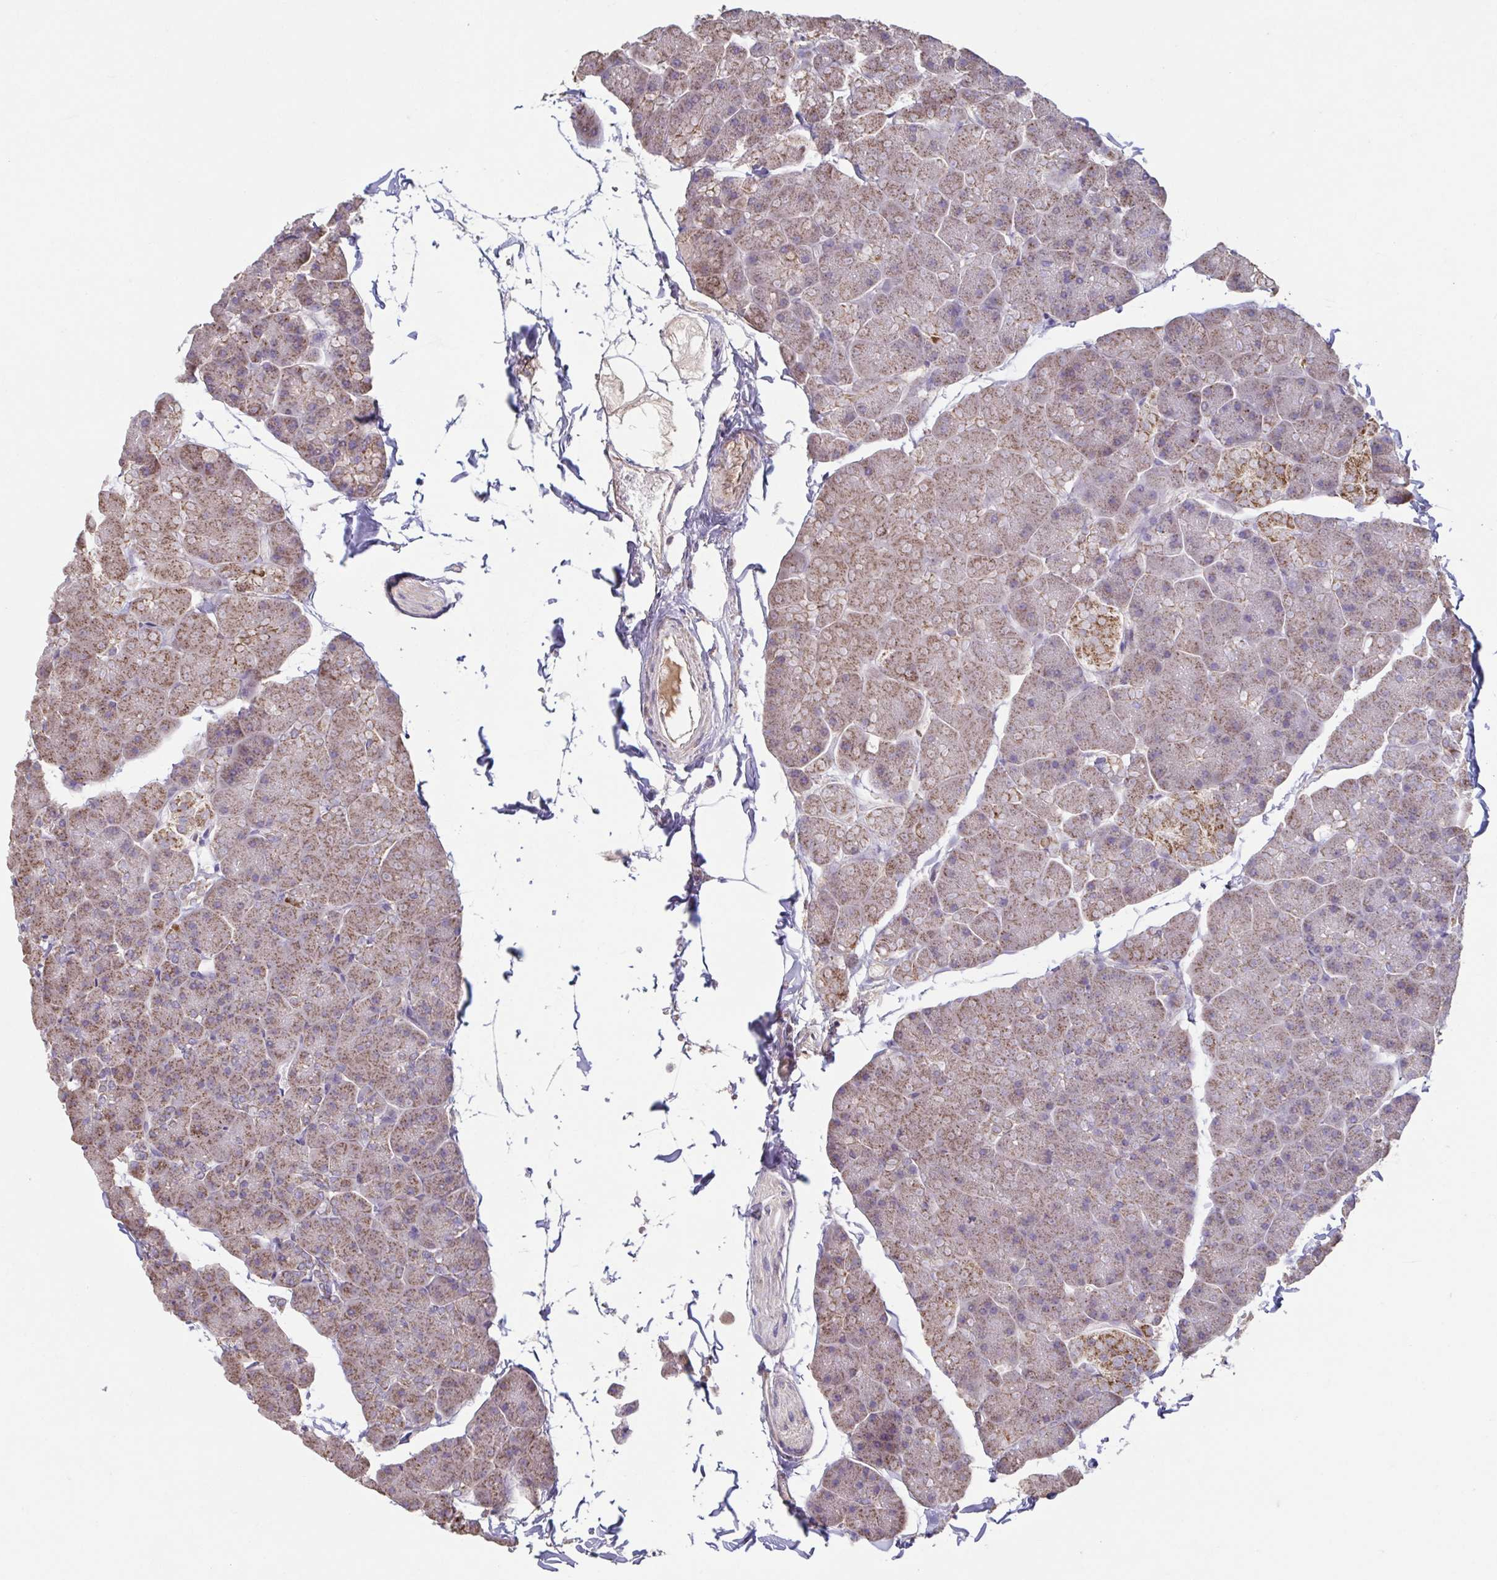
{"staining": {"intensity": "moderate", "quantity": "25%-75%", "location": "cytoplasmic/membranous"}, "tissue": "pancreas", "cell_type": "Exocrine glandular cells", "image_type": "normal", "snomed": [{"axis": "morphology", "description": "Normal tissue, NOS"}, {"axis": "topography", "description": "Pancreas"}], "caption": "This micrograph shows immunohistochemistry staining of normal human pancreas, with medium moderate cytoplasmic/membranous staining in about 25%-75% of exocrine glandular cells.", "gene": "DIP2B", "patient": {"sex": "male", "age": 35}}